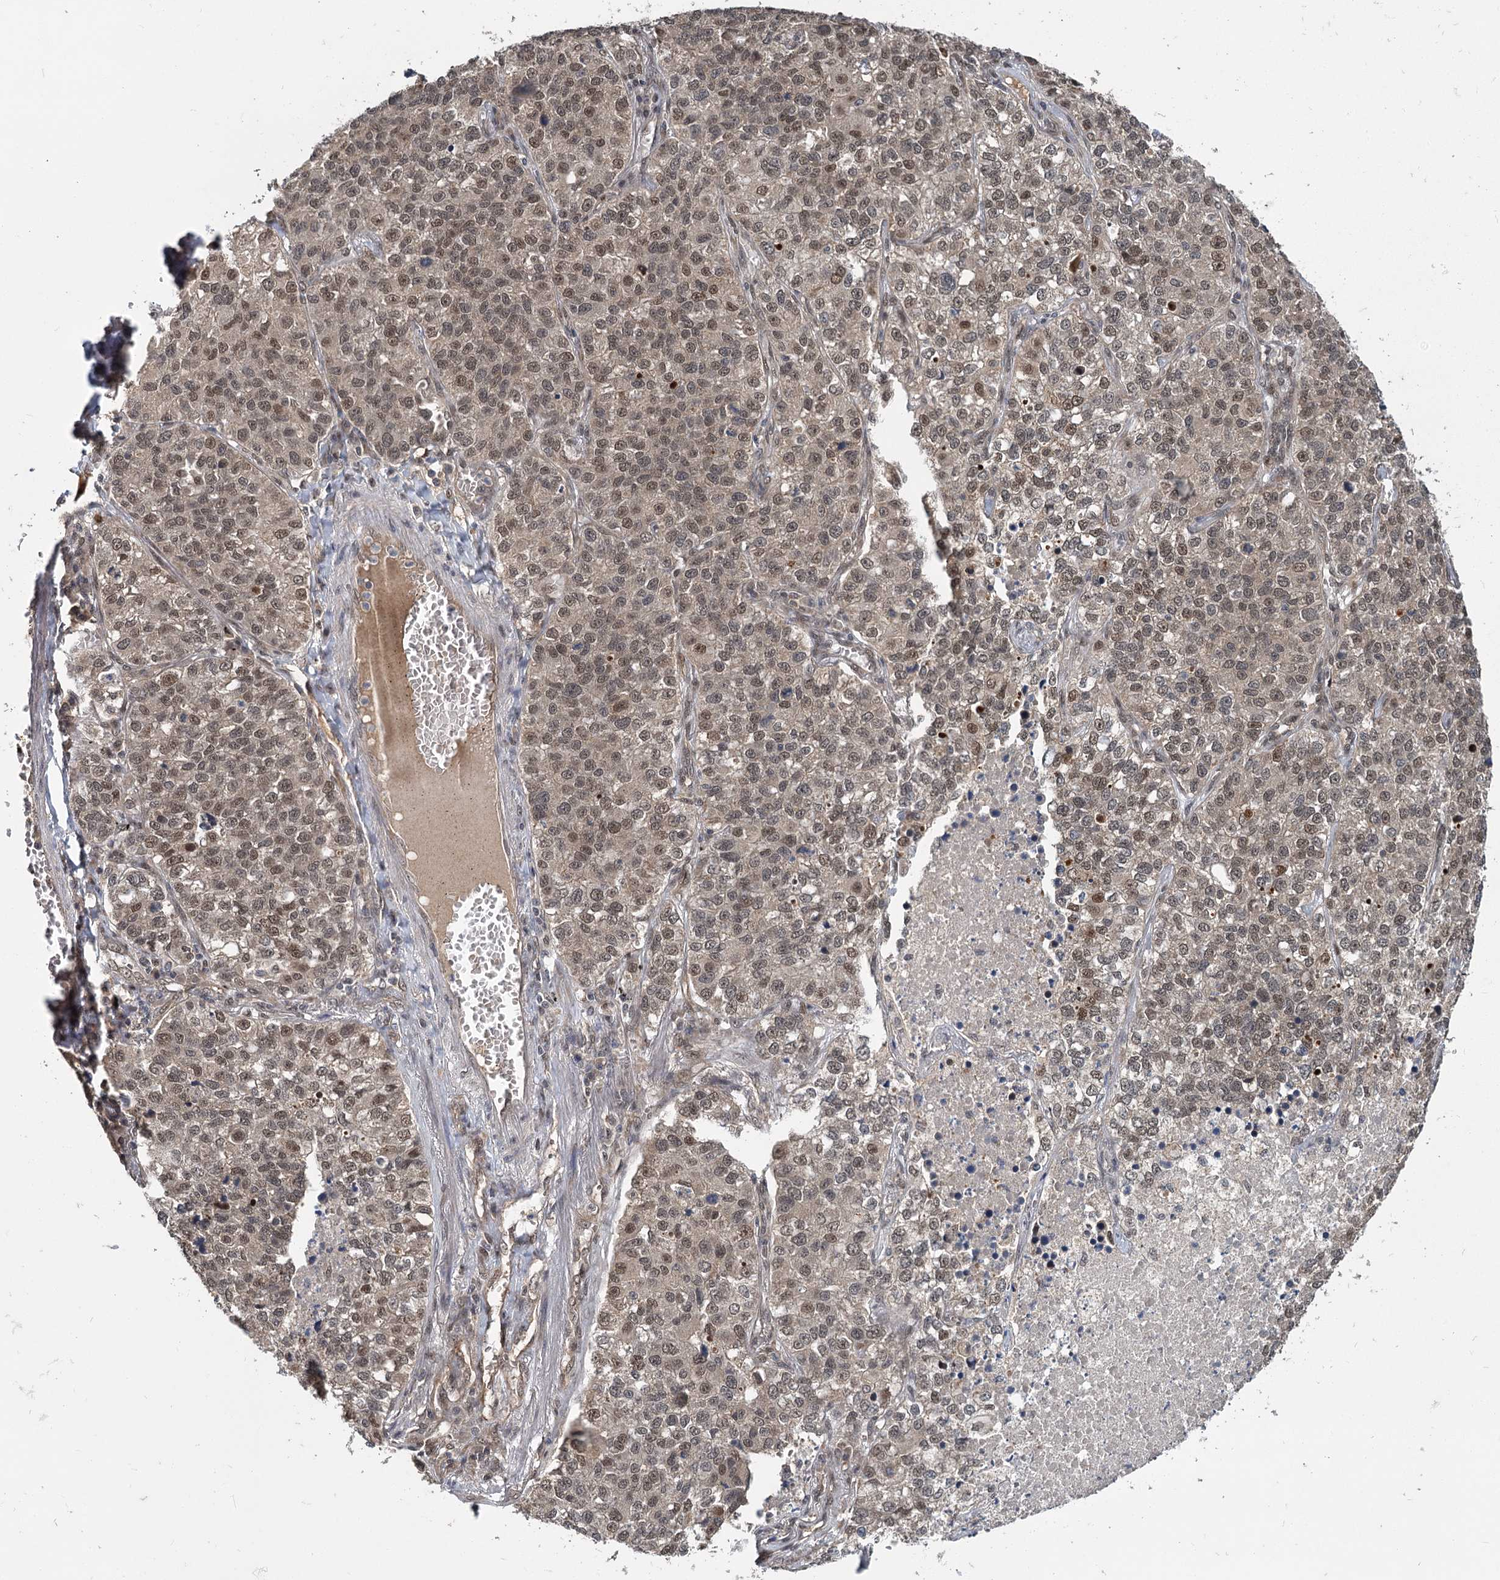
{"staining": {"intensity": "weak", "quantity": ">75%", "location": "nuclear"}, "tissue": "lung cancer", "cell_type": "Tumor cells", "image_type": "cancer", "snomed": [{"axis": "morphology", "description": "Adenocarcinoma, NOS"}, {"axis": "topography", "description": "Lung"}], "caption": "Protein expression analysis of human lung cancer reveals weak nuclear expression in about >75% of tumor cells.", "gene": "MYG1", "patient": {"sex": "male", "age": 49}}